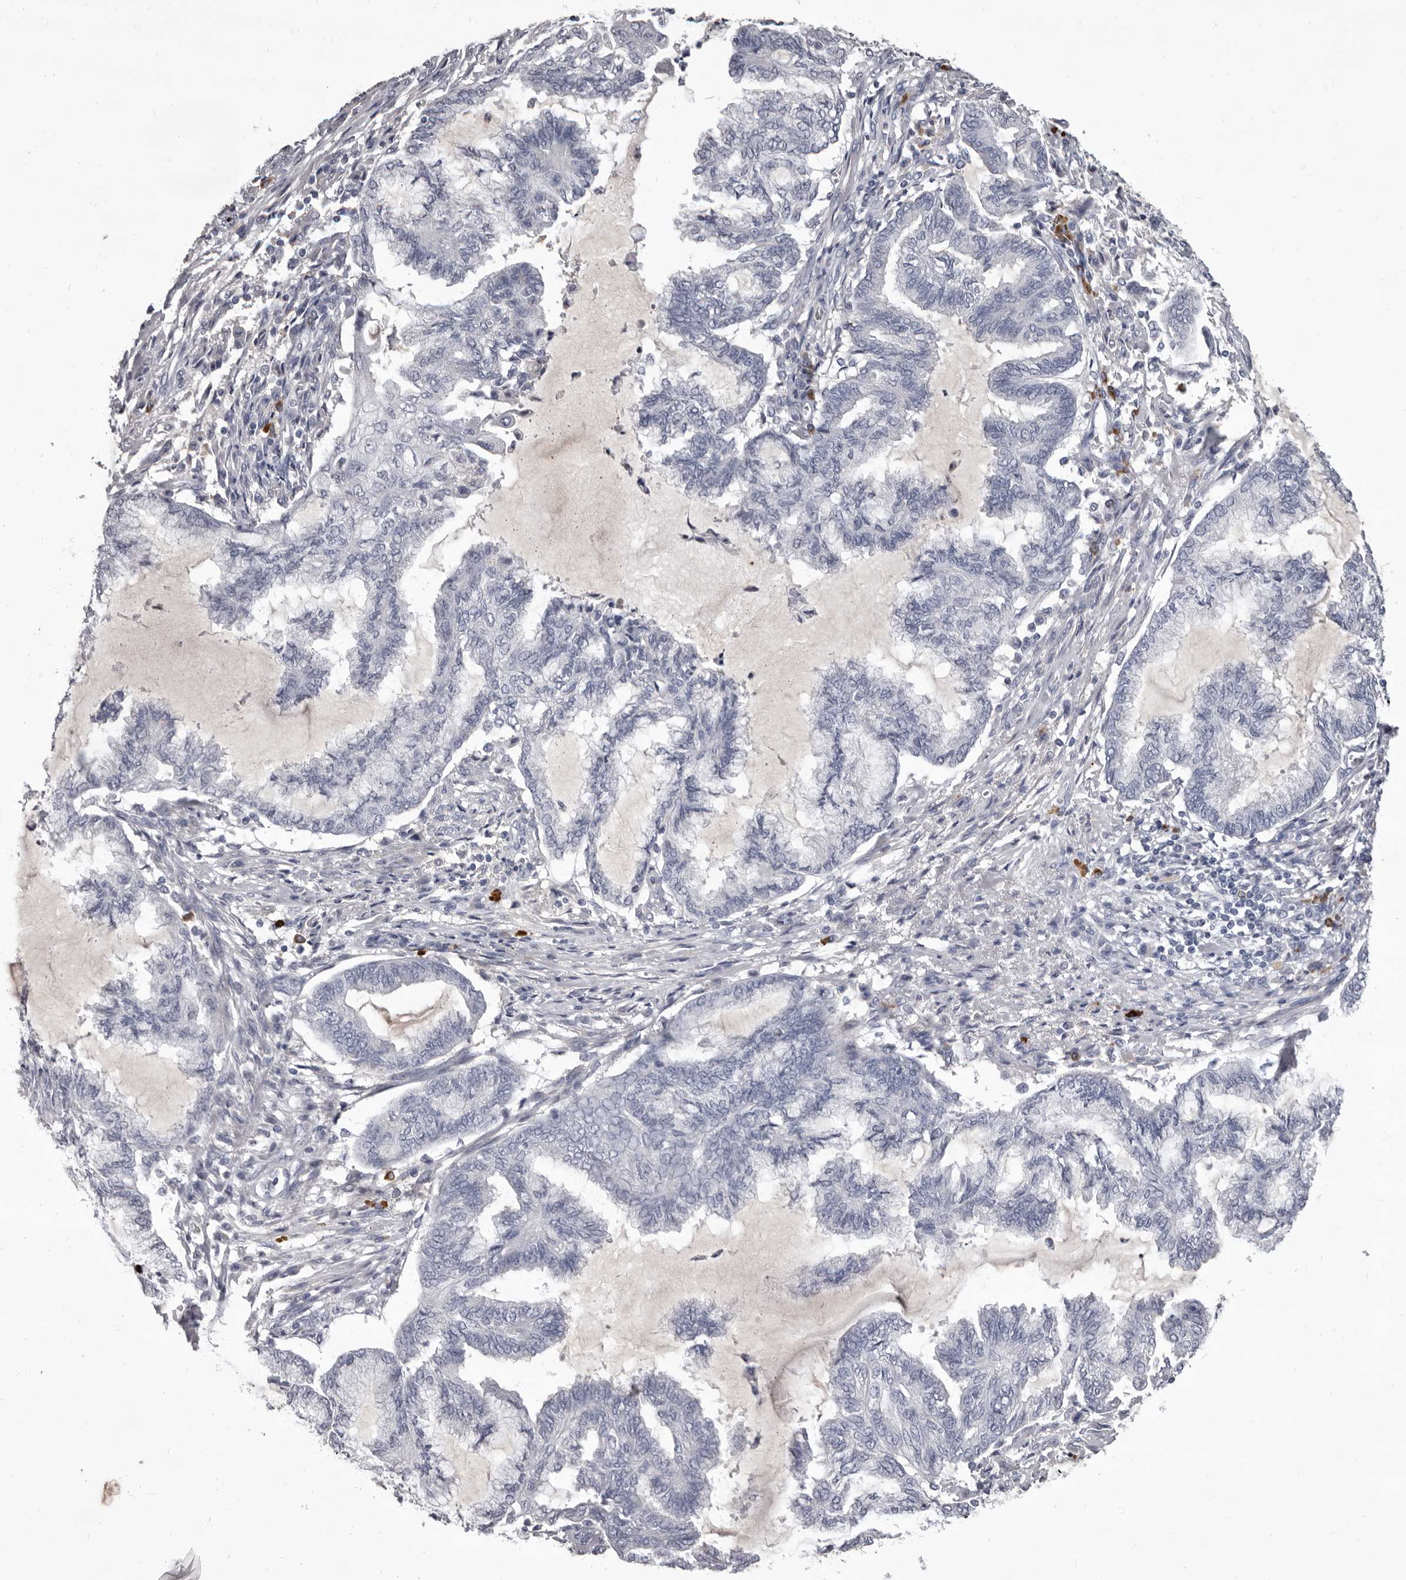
{"staining": {"intensity": "negative", "quantity": "none", "location": "none"}, "tissue": "endometrial cancer", "cell_type": "Tumor cells", "image_type": "cancer", "snomed": [{"axis": "morphology", "description": "Adenocarcinoma, NOS"}, {"axis": "topography", "description": "Endometrium"}], "caption": "Image shows no protein staining in tumor cells of endometrial adenocarcinoma tissue. The staining was performed using DAB (3,3'-diaminobenzidine) to visualize the protein expression in brown, while the nuclei were stained in blue with hematoxylin (Magnification: 20x).", "gene": "GZMH", "patient": {"sex": "female", "age": 86}}